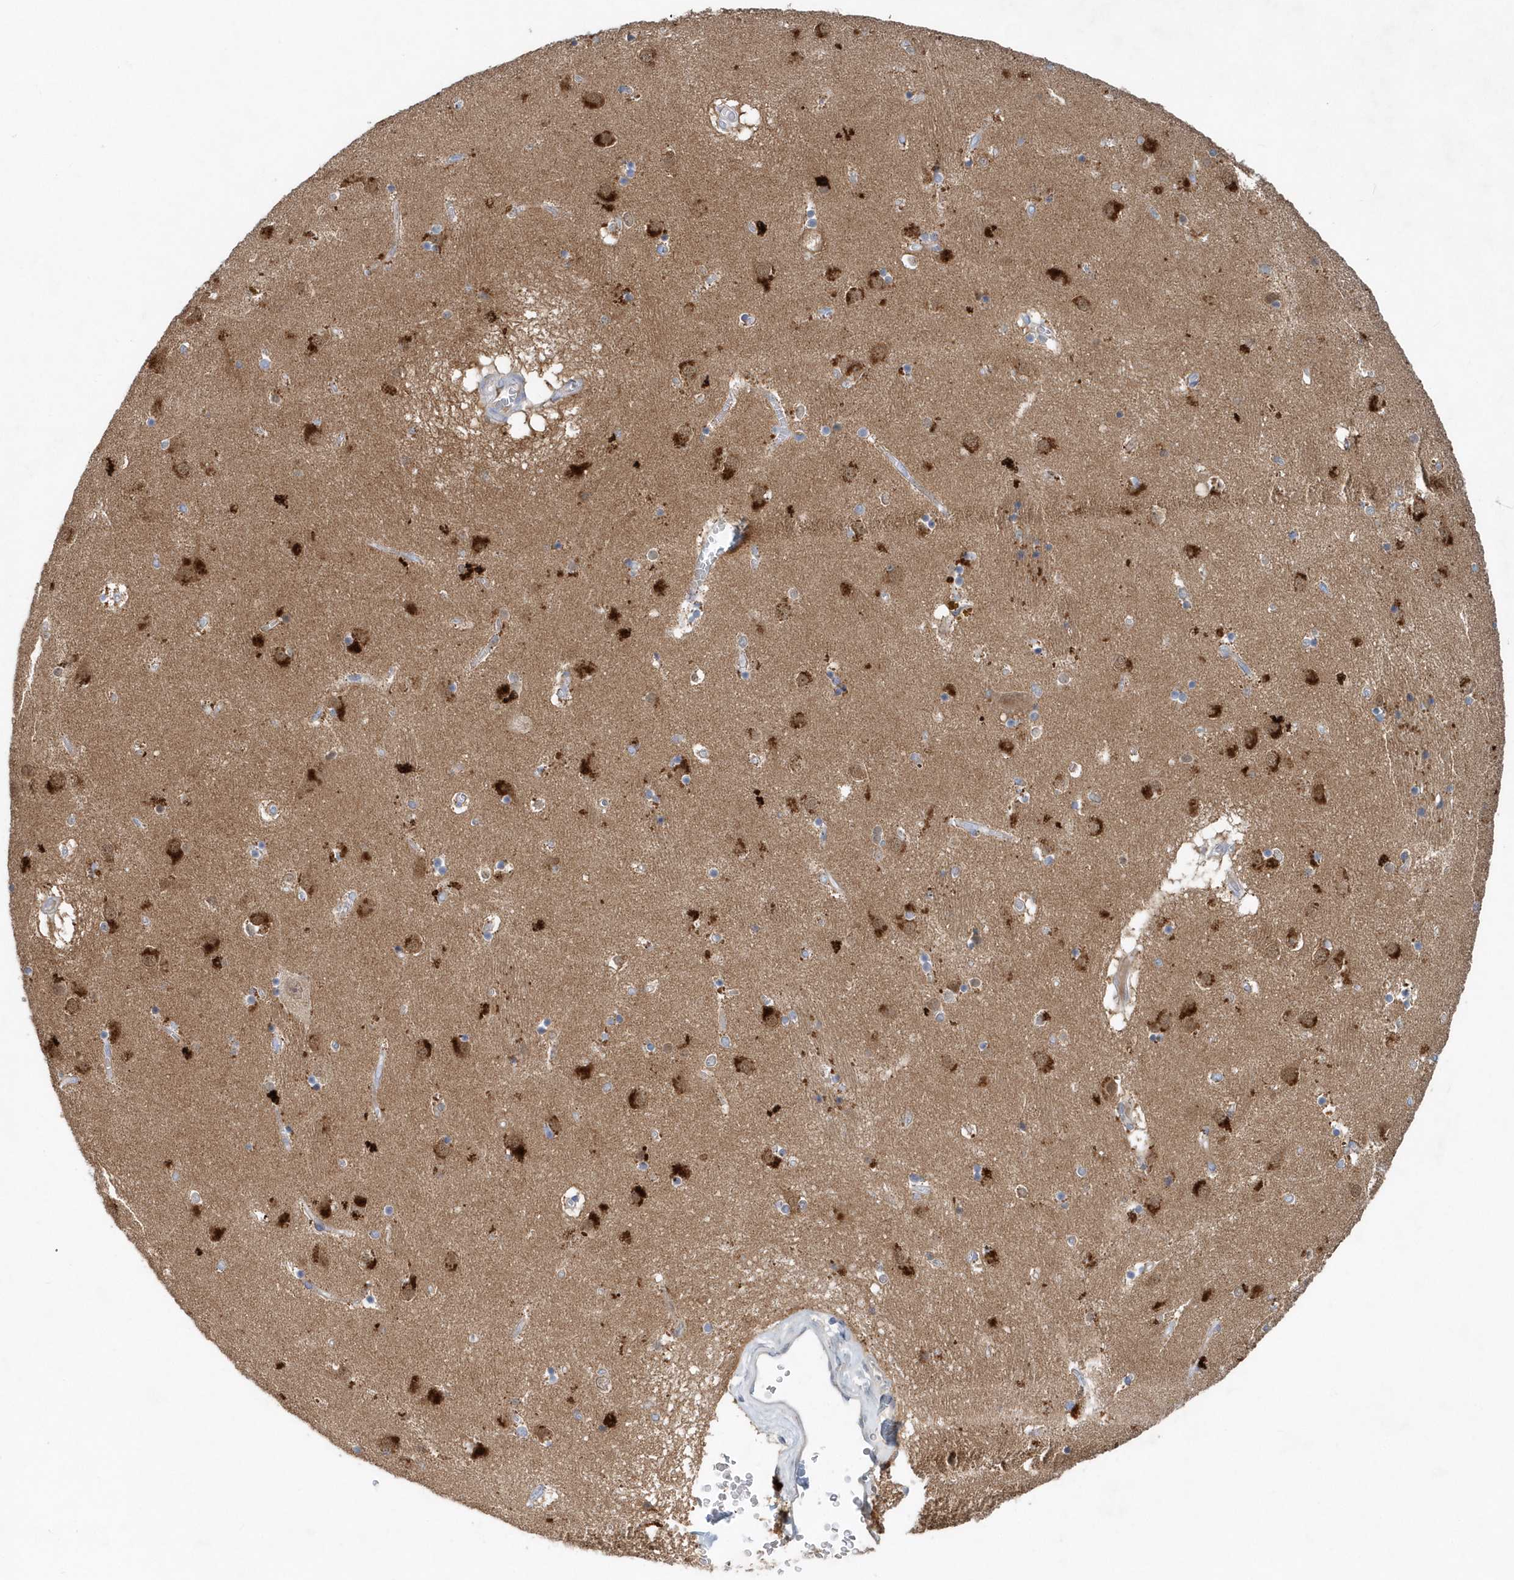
{"staining": {"intensity": "moderate", "quantity": "<25%", "location": "cytoplasmic/membranous,nuclear"}, "tissue": "caudate", "cell_type": "Glial cells", "image_type": "normal", "snomed": [{"axis": "morphology", "description": "Normal tissue, NOS"}, {"axis": "topography", "description": "Lateral ventricle wall"}], "caption": "Immunohistochemical staining of unremarkable human caudate demonstrates low levels of moderate cytoplasmic/membranous,nuclear positivity in about <25% of glial cells. The staining is performed using DAB brown chromogen to label protein expression. The nuclei are counter-stained blue using hematoxylin.", "gene": "PFN2", "patient": {"sex": "male", "age": 70}}